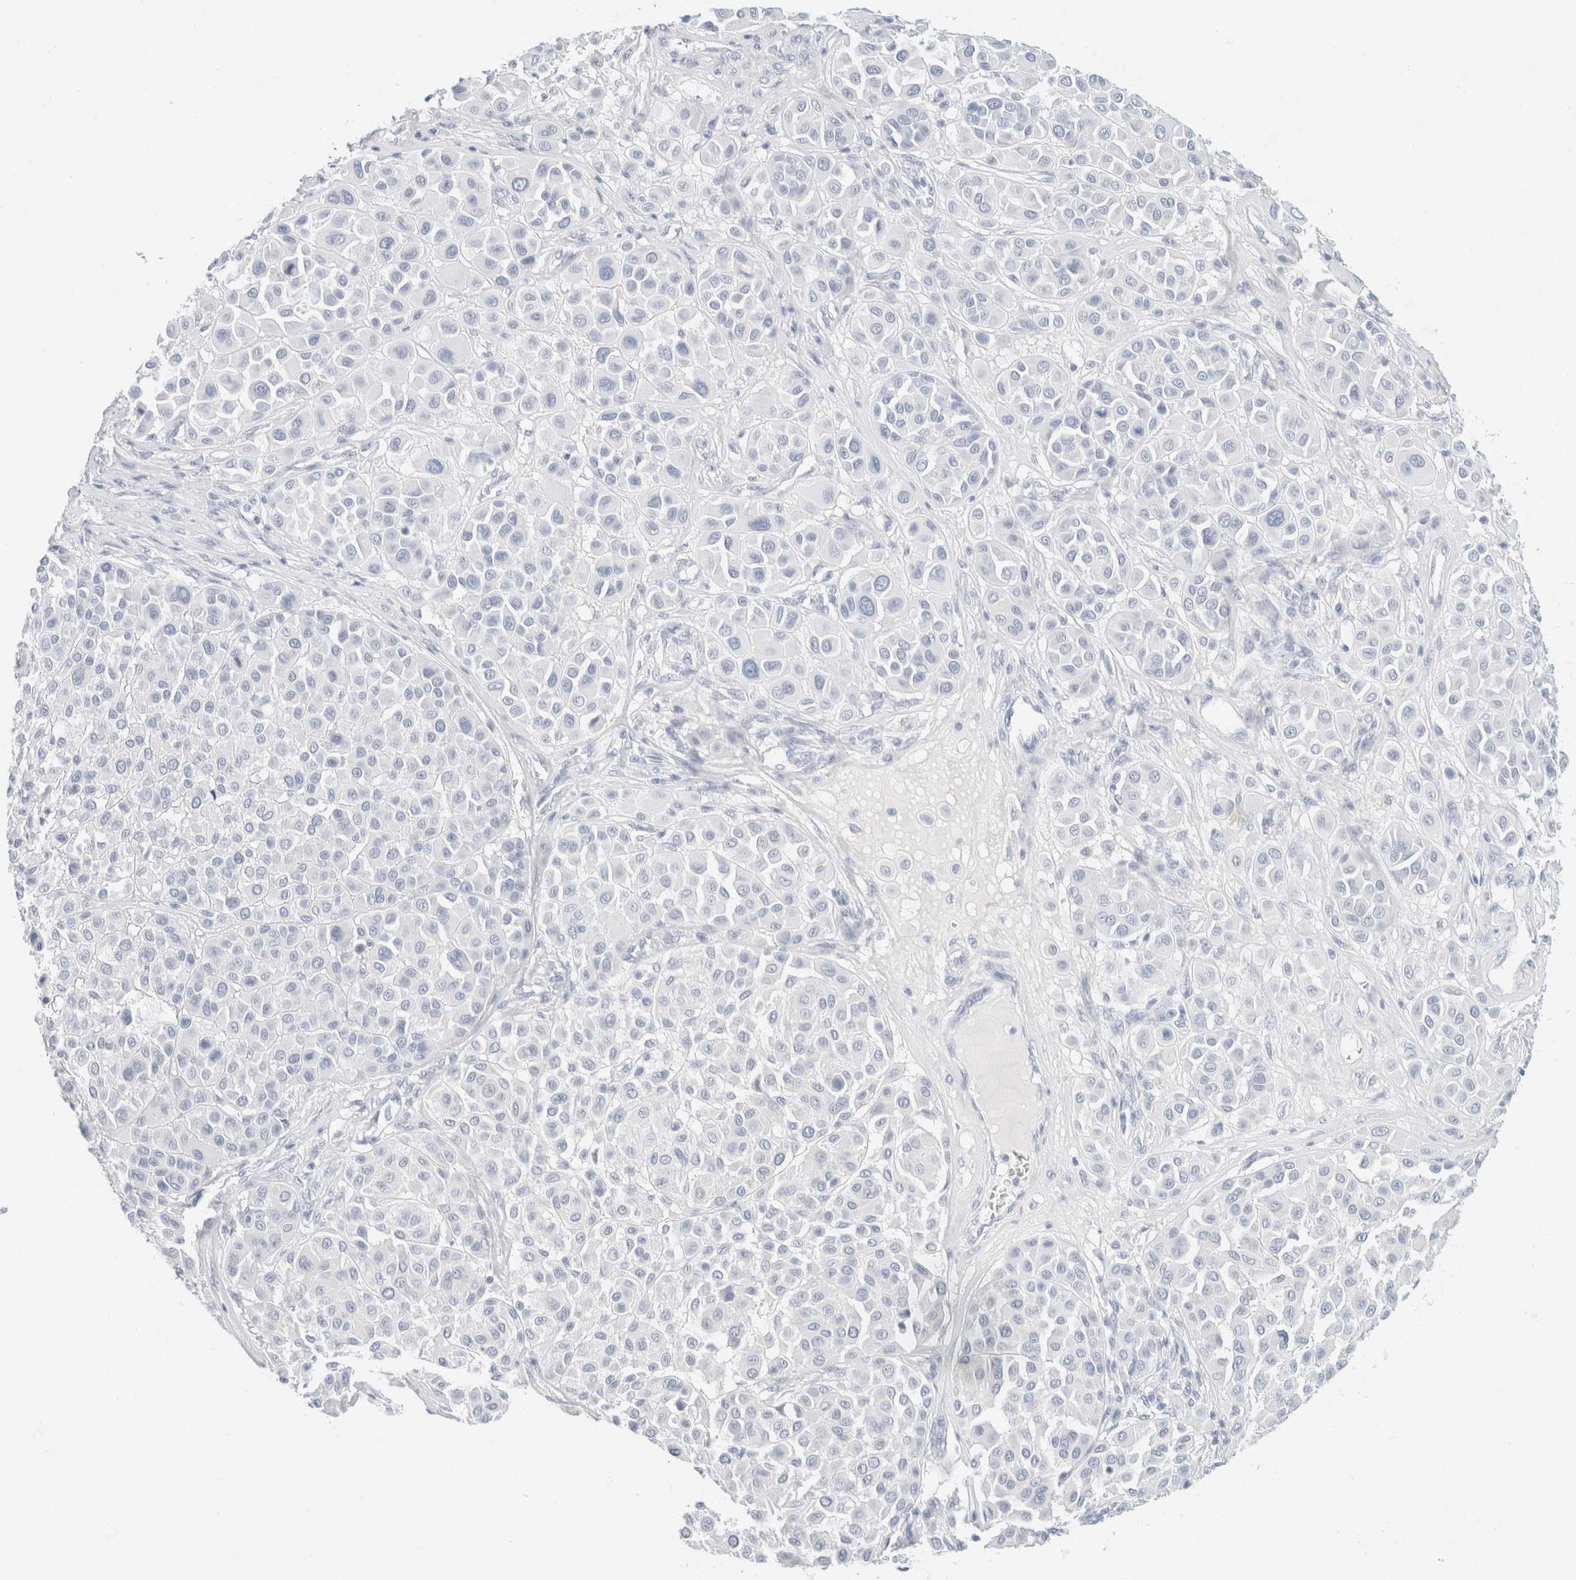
{"staining": {"intensity": "negative", "quantity": "none", "location": "none"}, "tissue": "melanoma", "cell_type": "Tumor cells", "image_type": "cancer", "snomed": [{"axis": "morphology", "description": "Malignant melanoma, Metastatic site"}, {"axis": "topography", "description": "Soft tissue"}], "caption": "A high-resolution image shows immunohistochemistry staining of melanoma, which displays no significant staining in tumor cells.", "gene": "KRT20", "patient": {"sex": "male", "age": 41}}